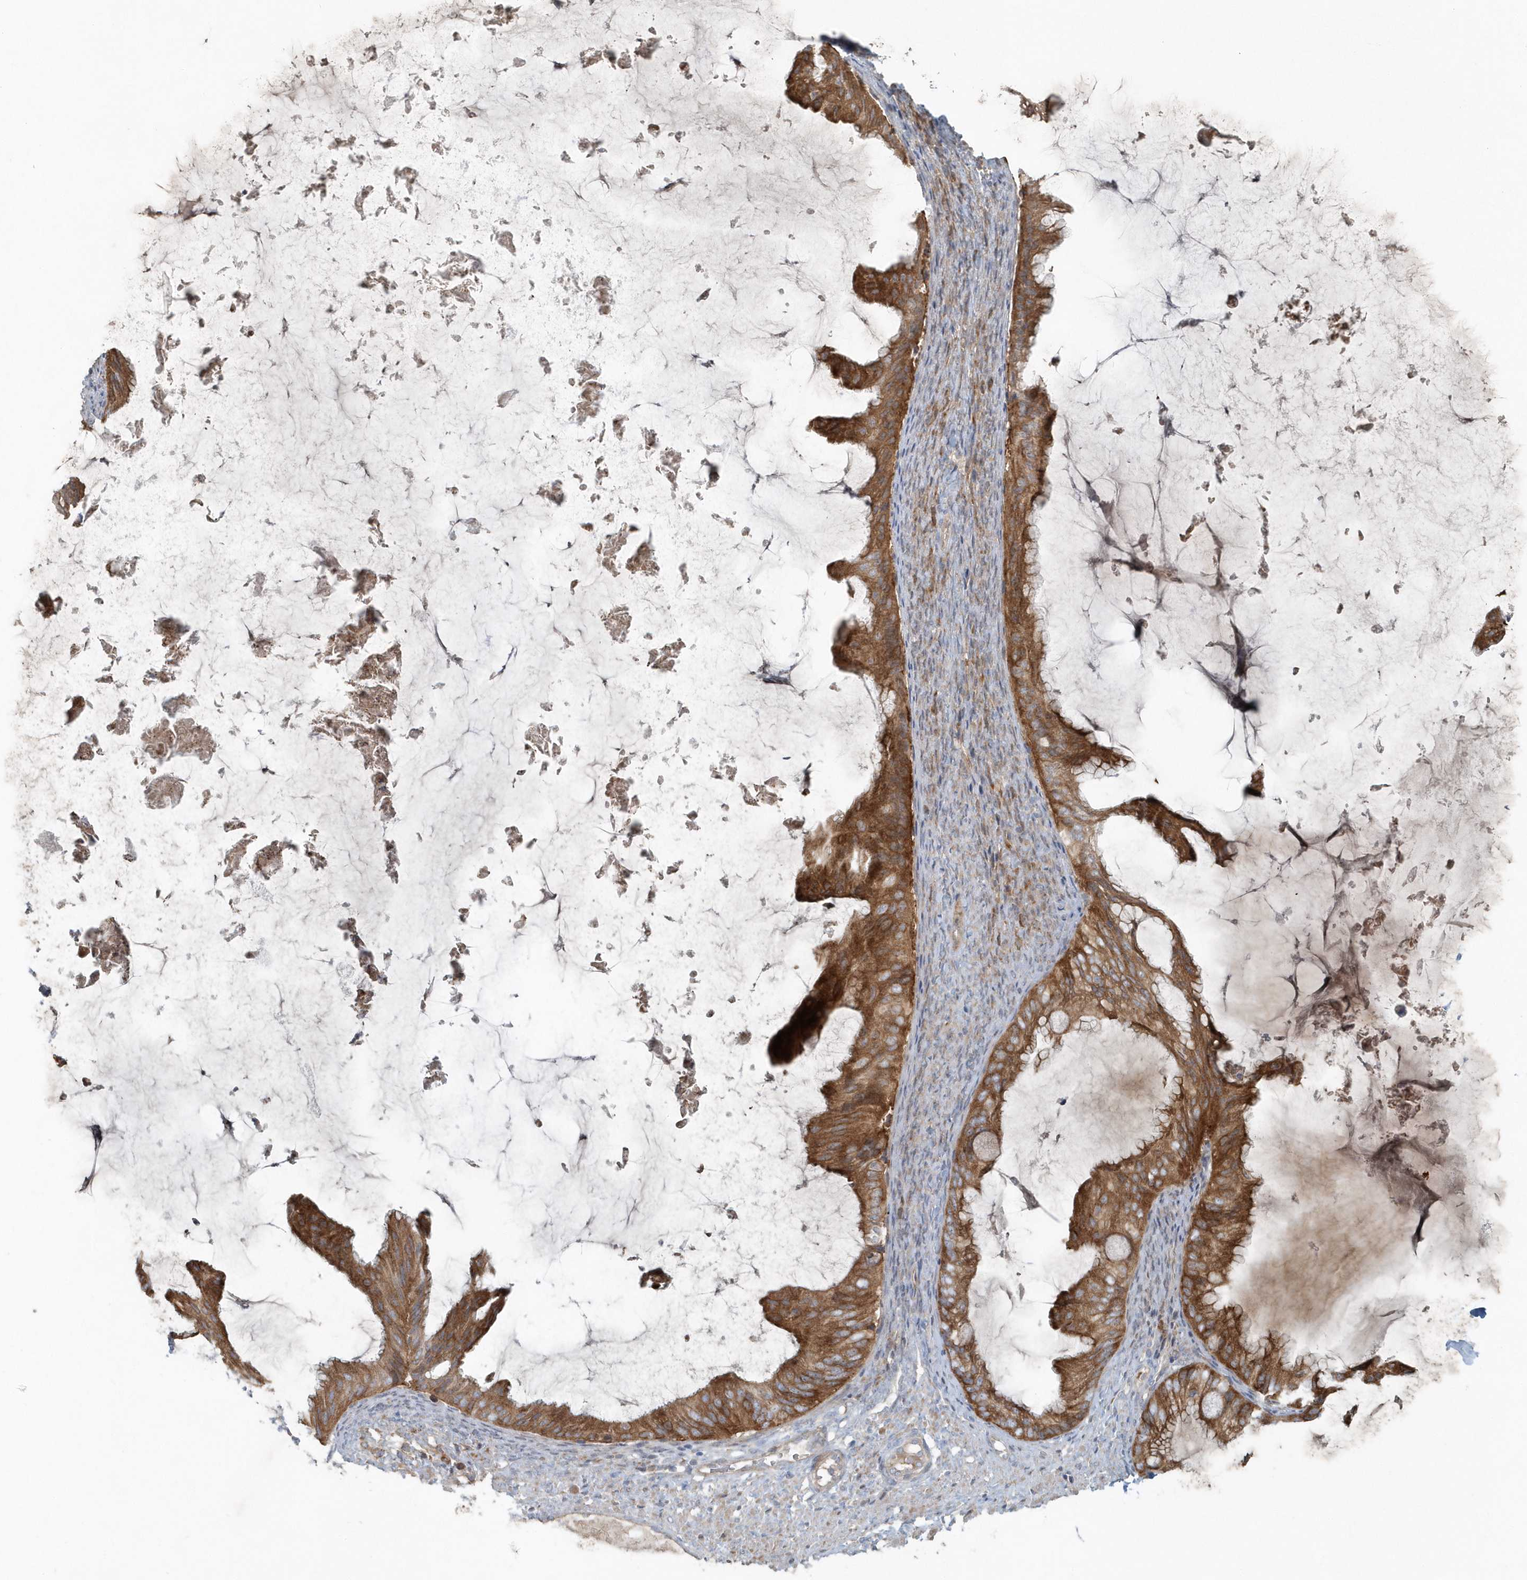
{"staining": {"intensity": "moderate", "quantity": ">75%", "location": "cytoplasmic/membranous"}, "tissue": "ovarian cancer", "cell_type": "Tumor cells", "image_type": "cancer", "snomed": [{"axis": "morphology", "description": "Cystadenocarcinoma, mucinous, NOS"}, {"axis": "topography", "description": "Ovary"}], "caption": "Human mucinous cystadenocarcinoma (ovarian) stained with a brown dye exhibits moderate cytoplasmic/membranous positive staining in approximately >75% of tumor cells.", "gene": "MMUT", "patient": {"sex": "female", "age": 61}}